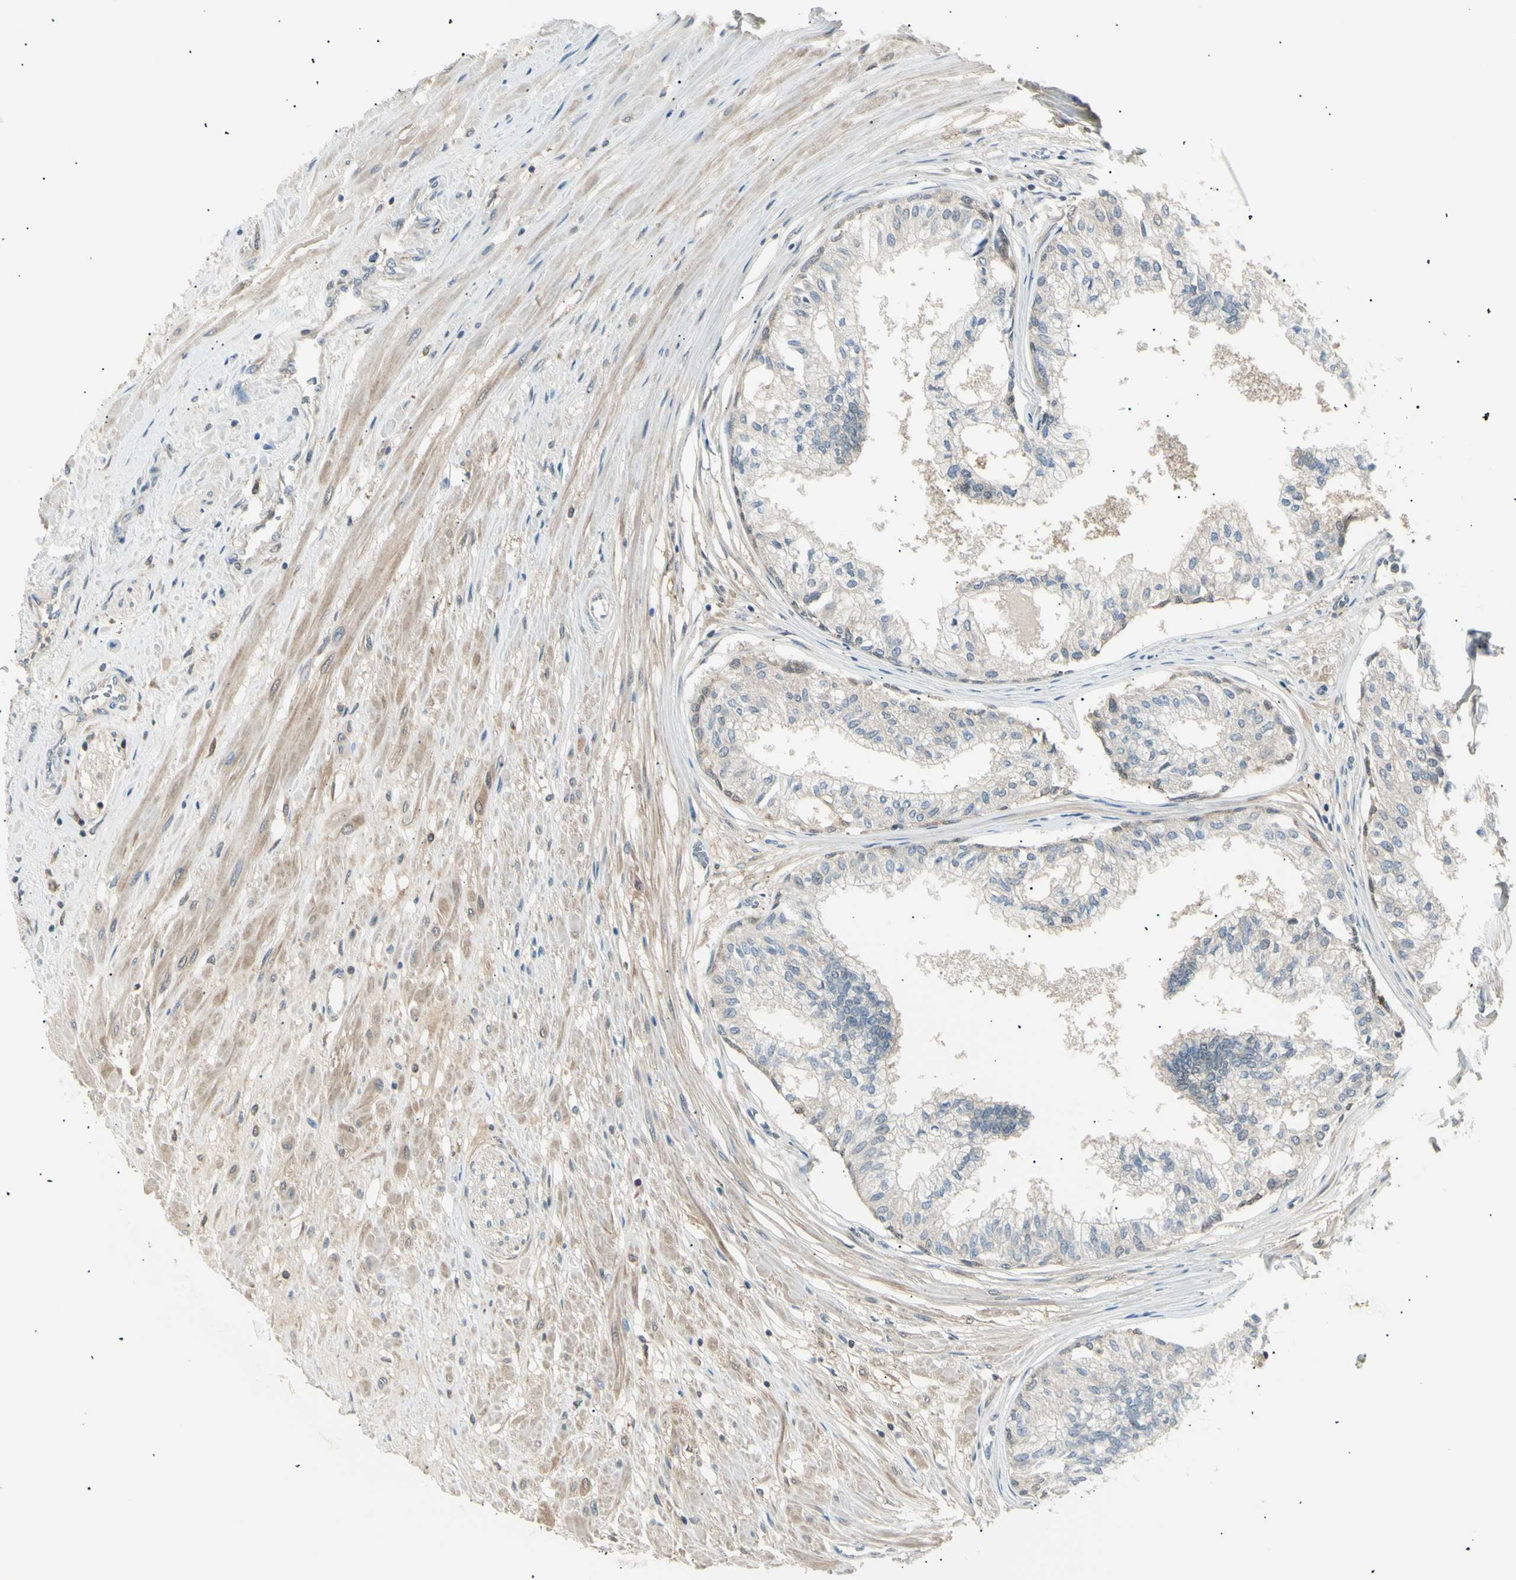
{"staining": {"intensity": "weak", "quantity": "25%-75%", "location": "cytoplasmic/membranous"}, "tissue": "prostate", "cell_type": "Glandular cells", "image_type": "normal", "snomed": [{"axis": "morphology", "description": "Normal tissue, NOS"}, {"axis": "topography", "description": "Prostate"}, {"axis": "topography", "description": "Seminal veicle"}], "caption": "An immunohistochemistry micrograph of normal tissue is shown. Protein staining in brown shows weak cytoplasmic/membranous positivity in prostate within glandular cells.", "gene": "LHPP", "patient": {"sex": "male", "age": 60}}